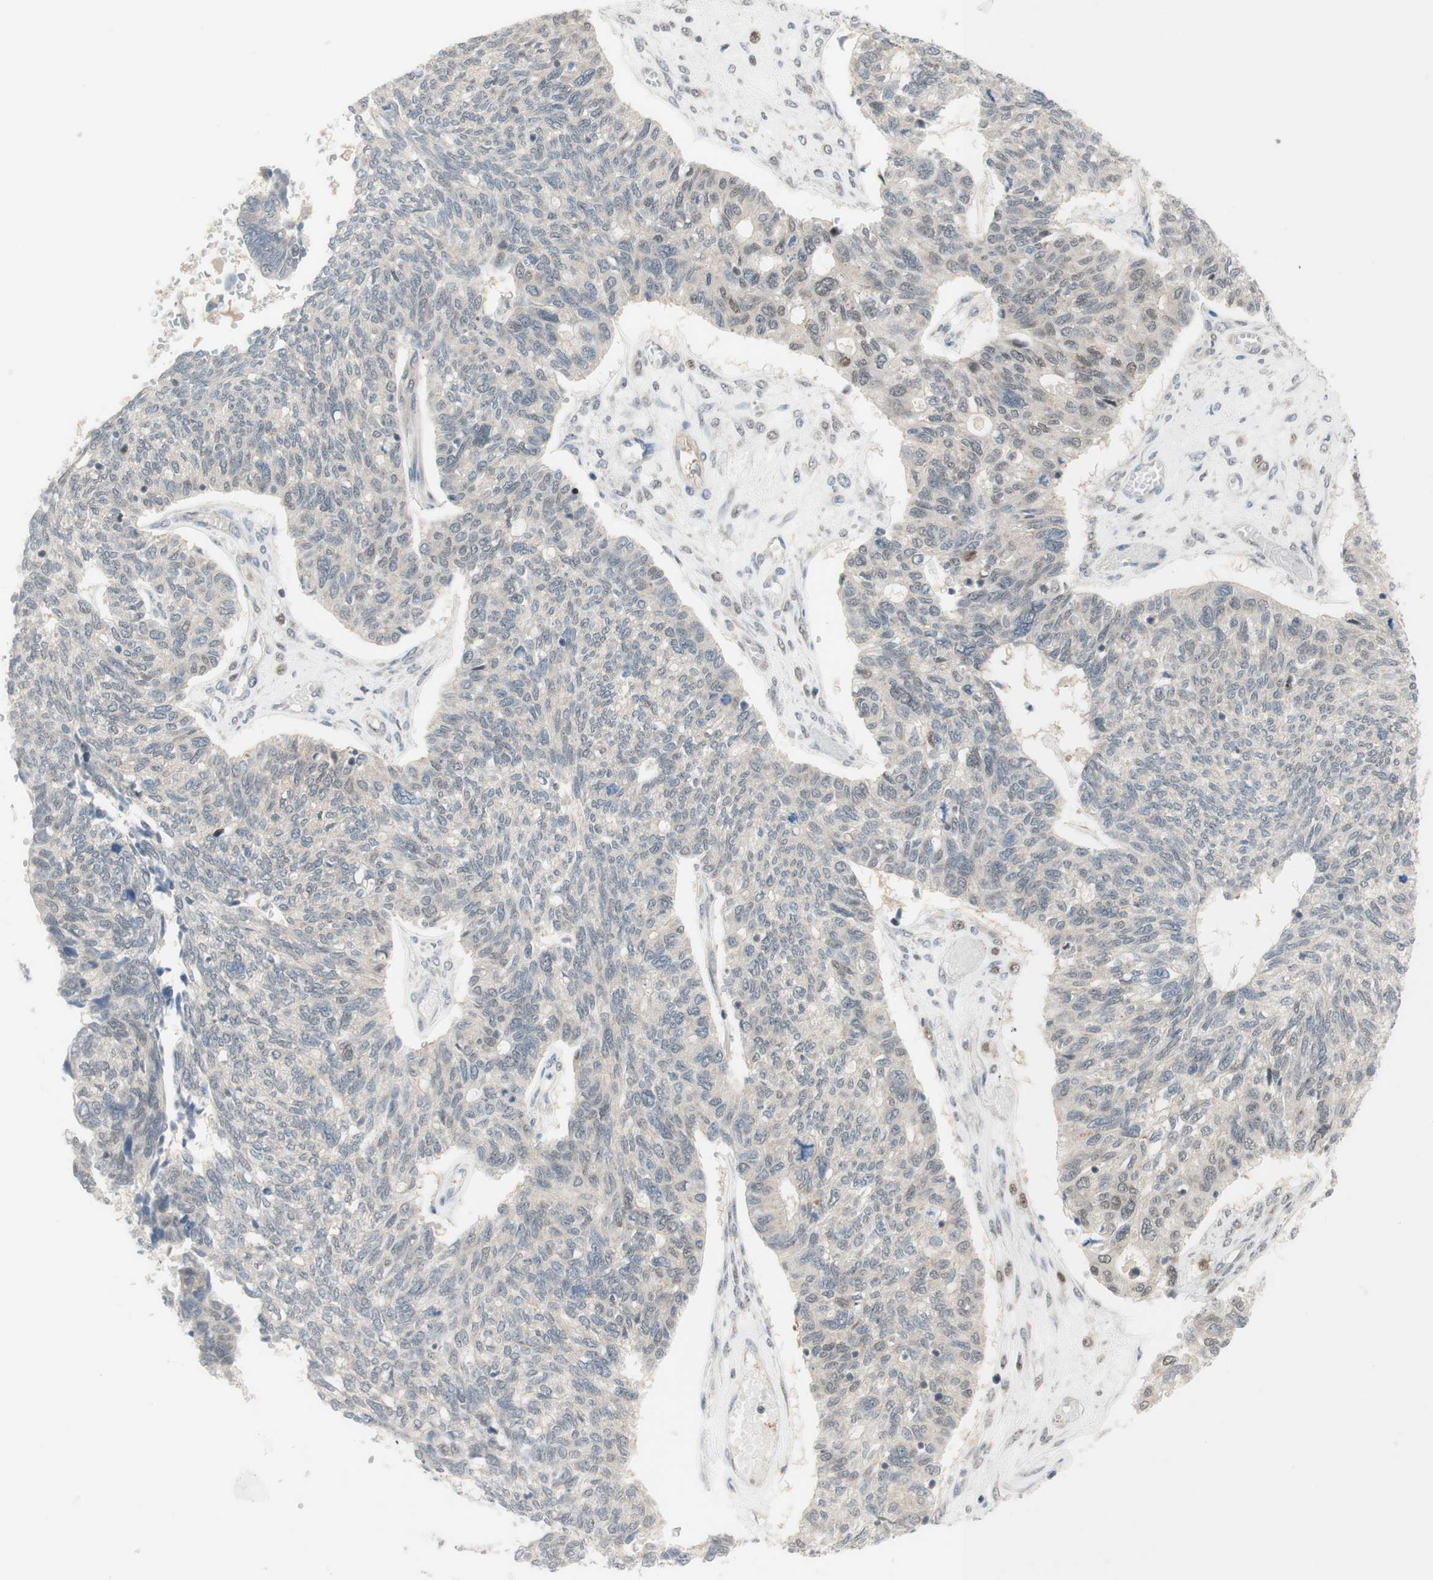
{"staining": {"intensity": "weak", "quantity": "<25%", "location": "nuclear"}, "tissue": "ovarian cancer", "cell_type": "Tumor cells", "image_type": "cancer", "snomed": [{"axis": "morphology", "description": "Cystadenocarcinoma, serous, NOS"}, {"axis": "topography", "description": "Ovary"}], "caption": "IHC micrograph of neoplastic tissue: ovarian cancer (serous cystadenocarcinoma) stained with DAB reveals no significant protein expression in tumor cells.", "gene": "RFNG", "patient": {"sex": "female", "age": 79}}